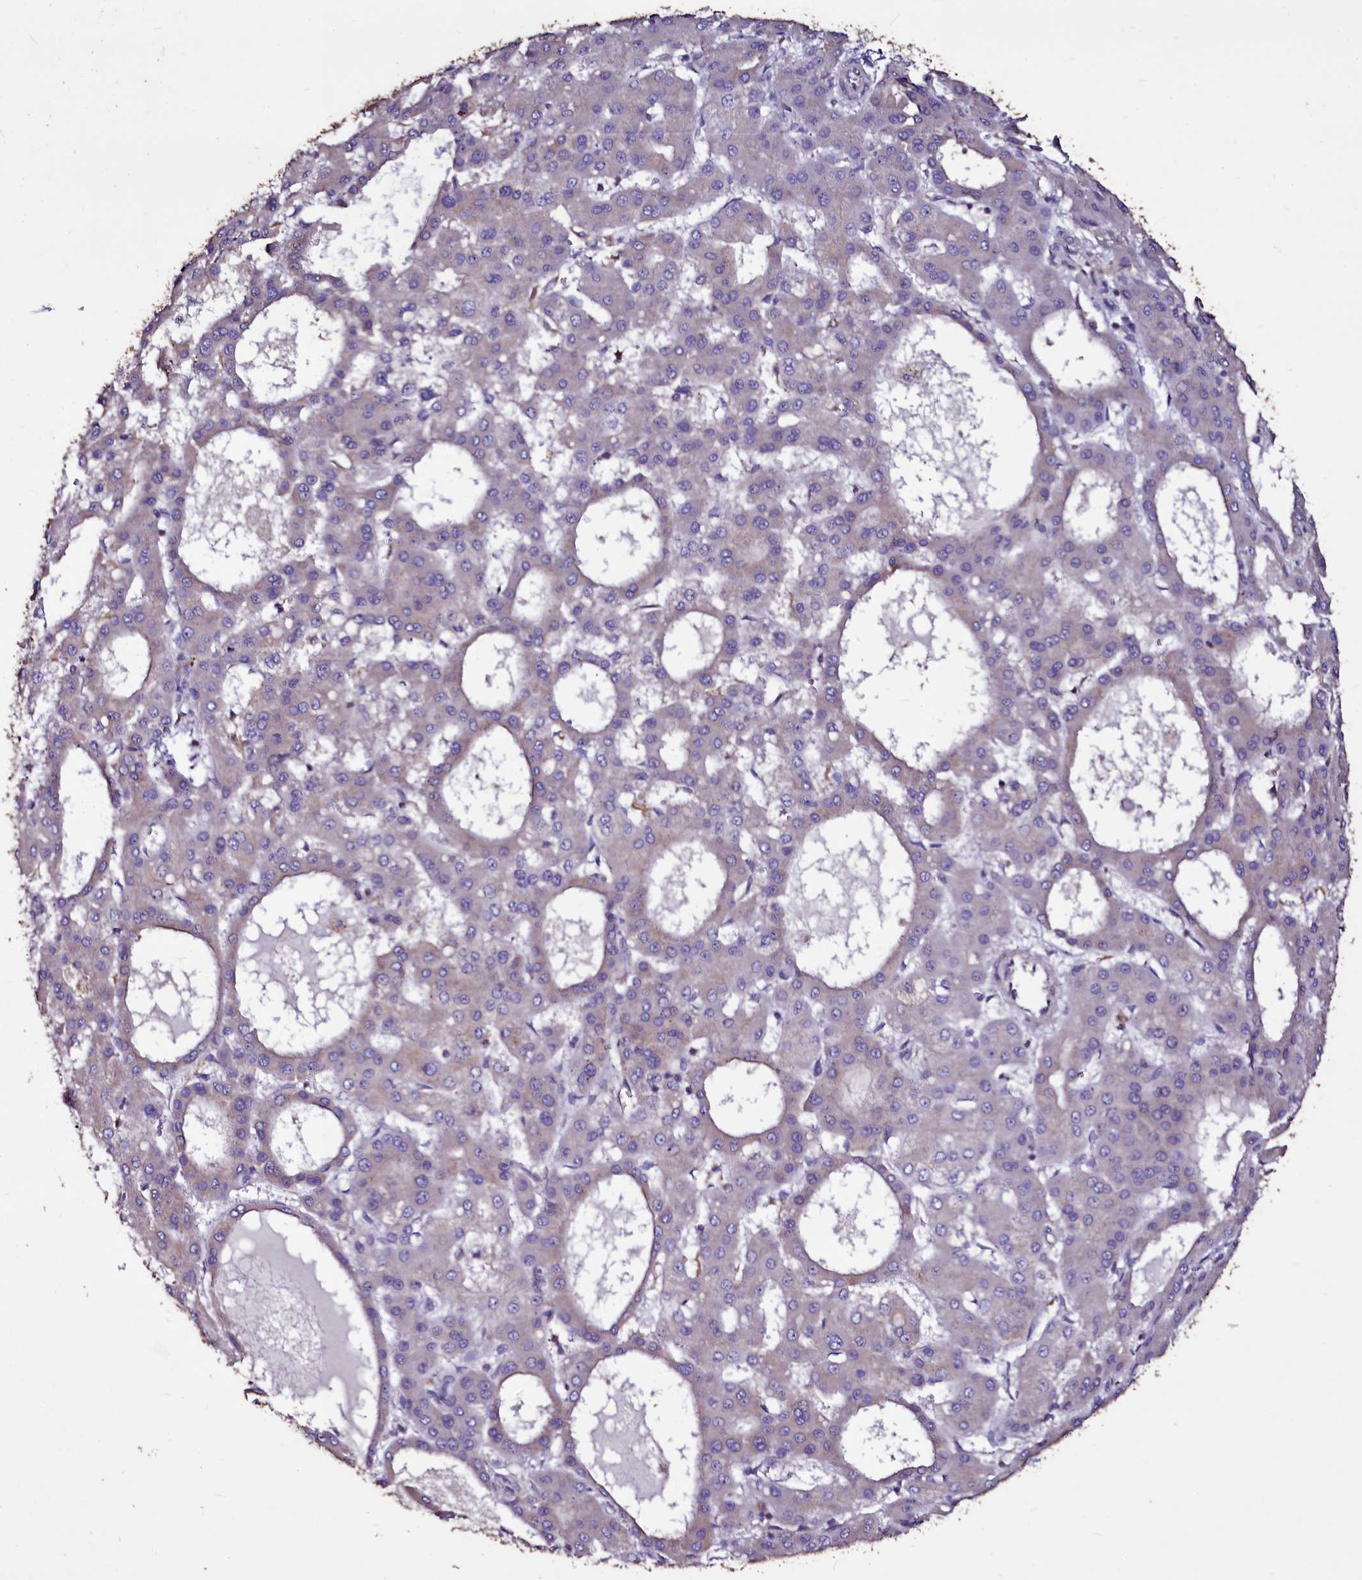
{"staining": {"intensity": "negative", "quantity": "none", "location": "none"}, "tissue": "liver cancer", "cell_type": "Tumor cells", "image_type": "cancer", "snomed": [{"axis": "morphology", "description": "Carcinoma, Hepatocellular, NOS"}, {"axis": "topography", "description": "Liver"}], "caption": "A high-resolution image shows IHC staining of hepatocellular carcinoma (liver), which shows no significant expression in tumor cells. (Stains: DAB (3,3'-diaminobenzidine) immunohistochemistry with hematoxylin counter stain, Microscopy: brightfield microscopy at high magnification).", "gene": "SELENOT", "patient": {"sex": "male", "age": 47}}